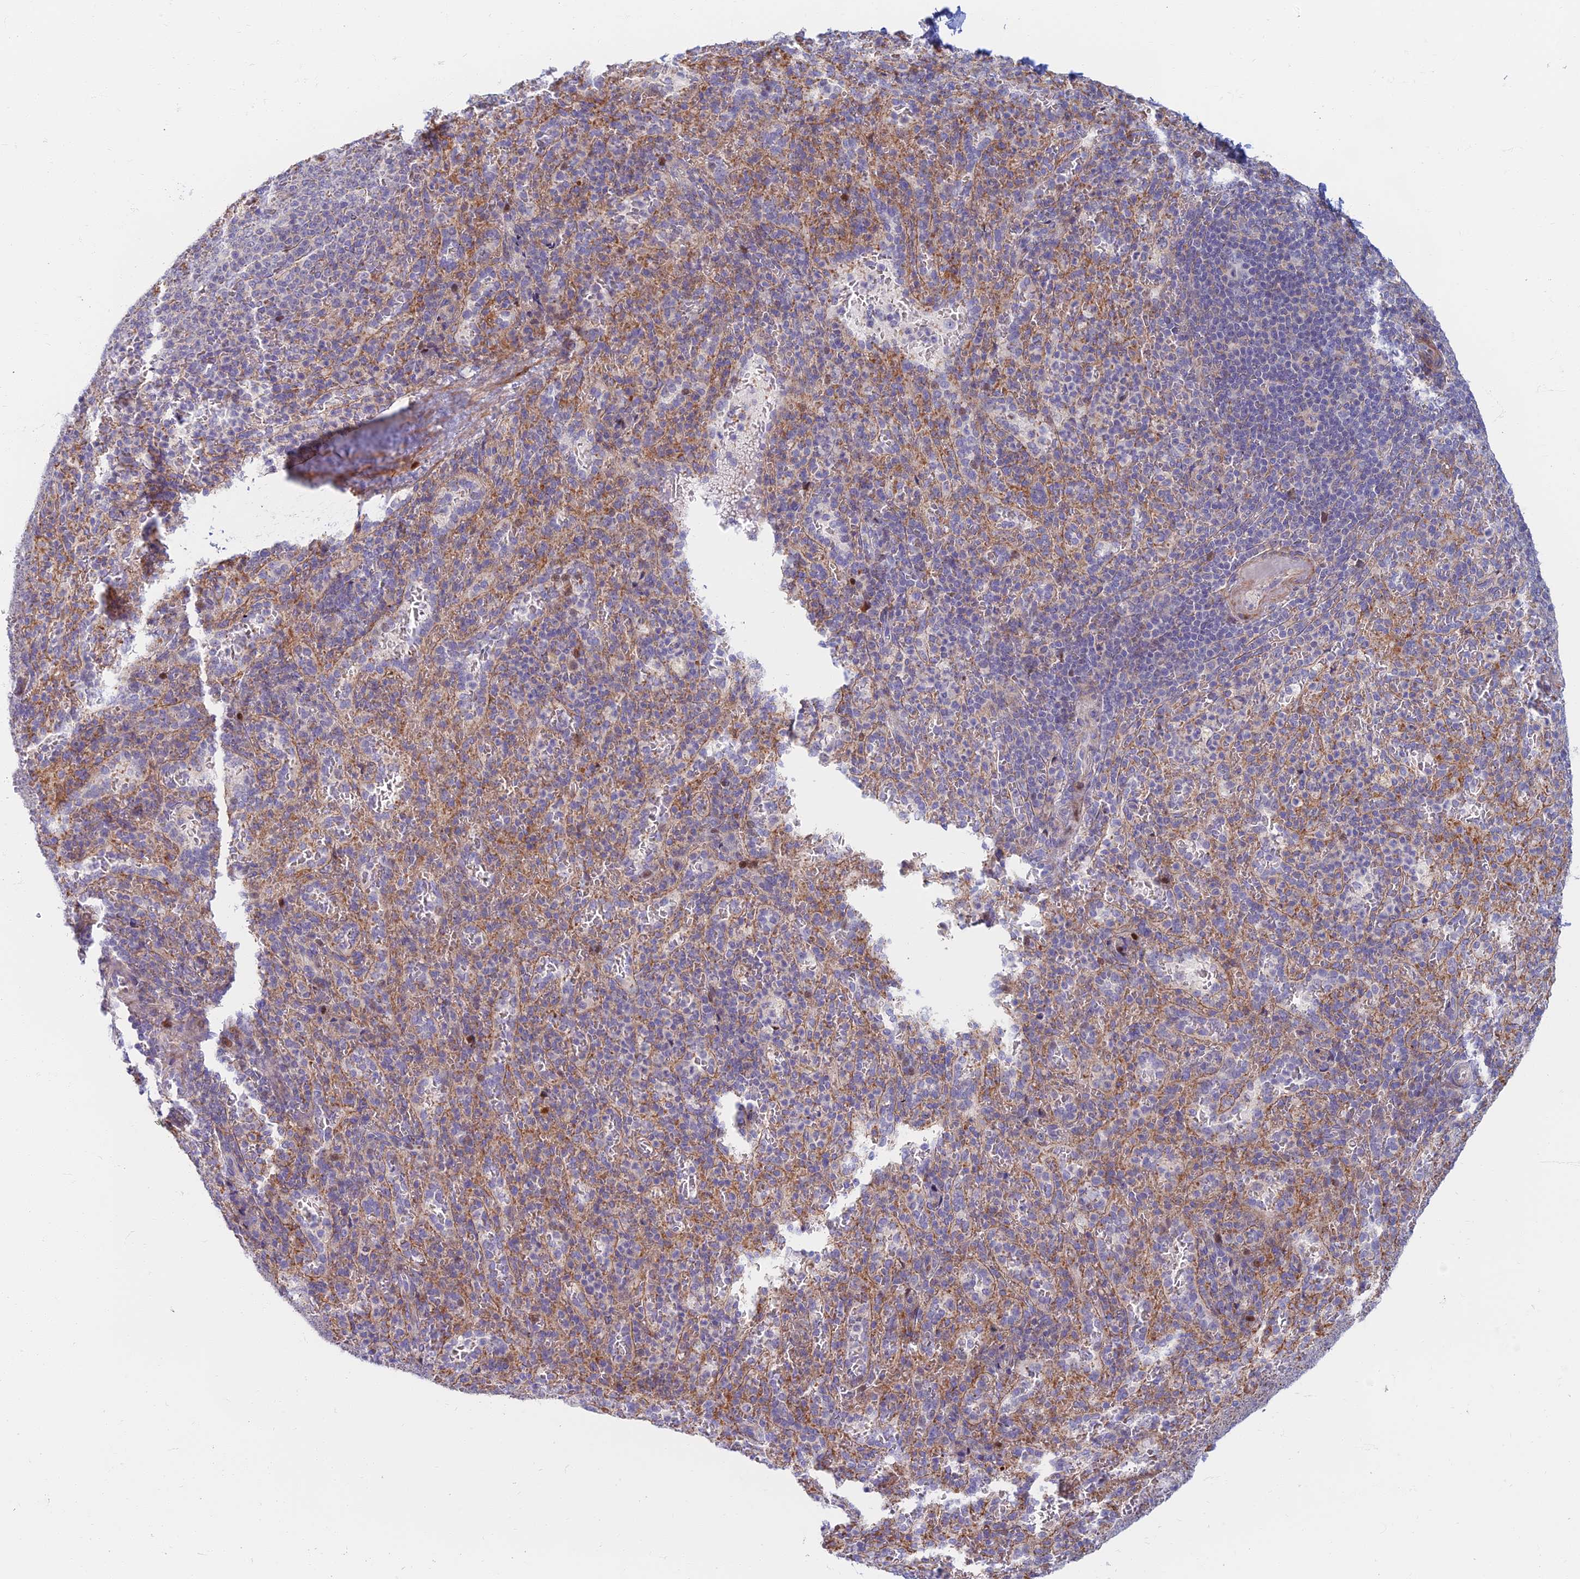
{"staining": {"intensity": "weak", "quantity": "<25%", "location": "nuclear"}, "tissue": "spleen", "cell_type": "Cells in red pulp", "image_type": "normal", "snomed": [{"axis": "morphology", "description": "Normal tissue, NOS"}, {"axis": "topography", "description": "Spleen"}], "caption": "DAB (3,3'-diaminobenzidine) immunohistochemical staining of benign spleen demonstrates no significant expression in cells in red pulp.", "gene": "C15orf40", "patient": {"sex": "female", "age": 21}}